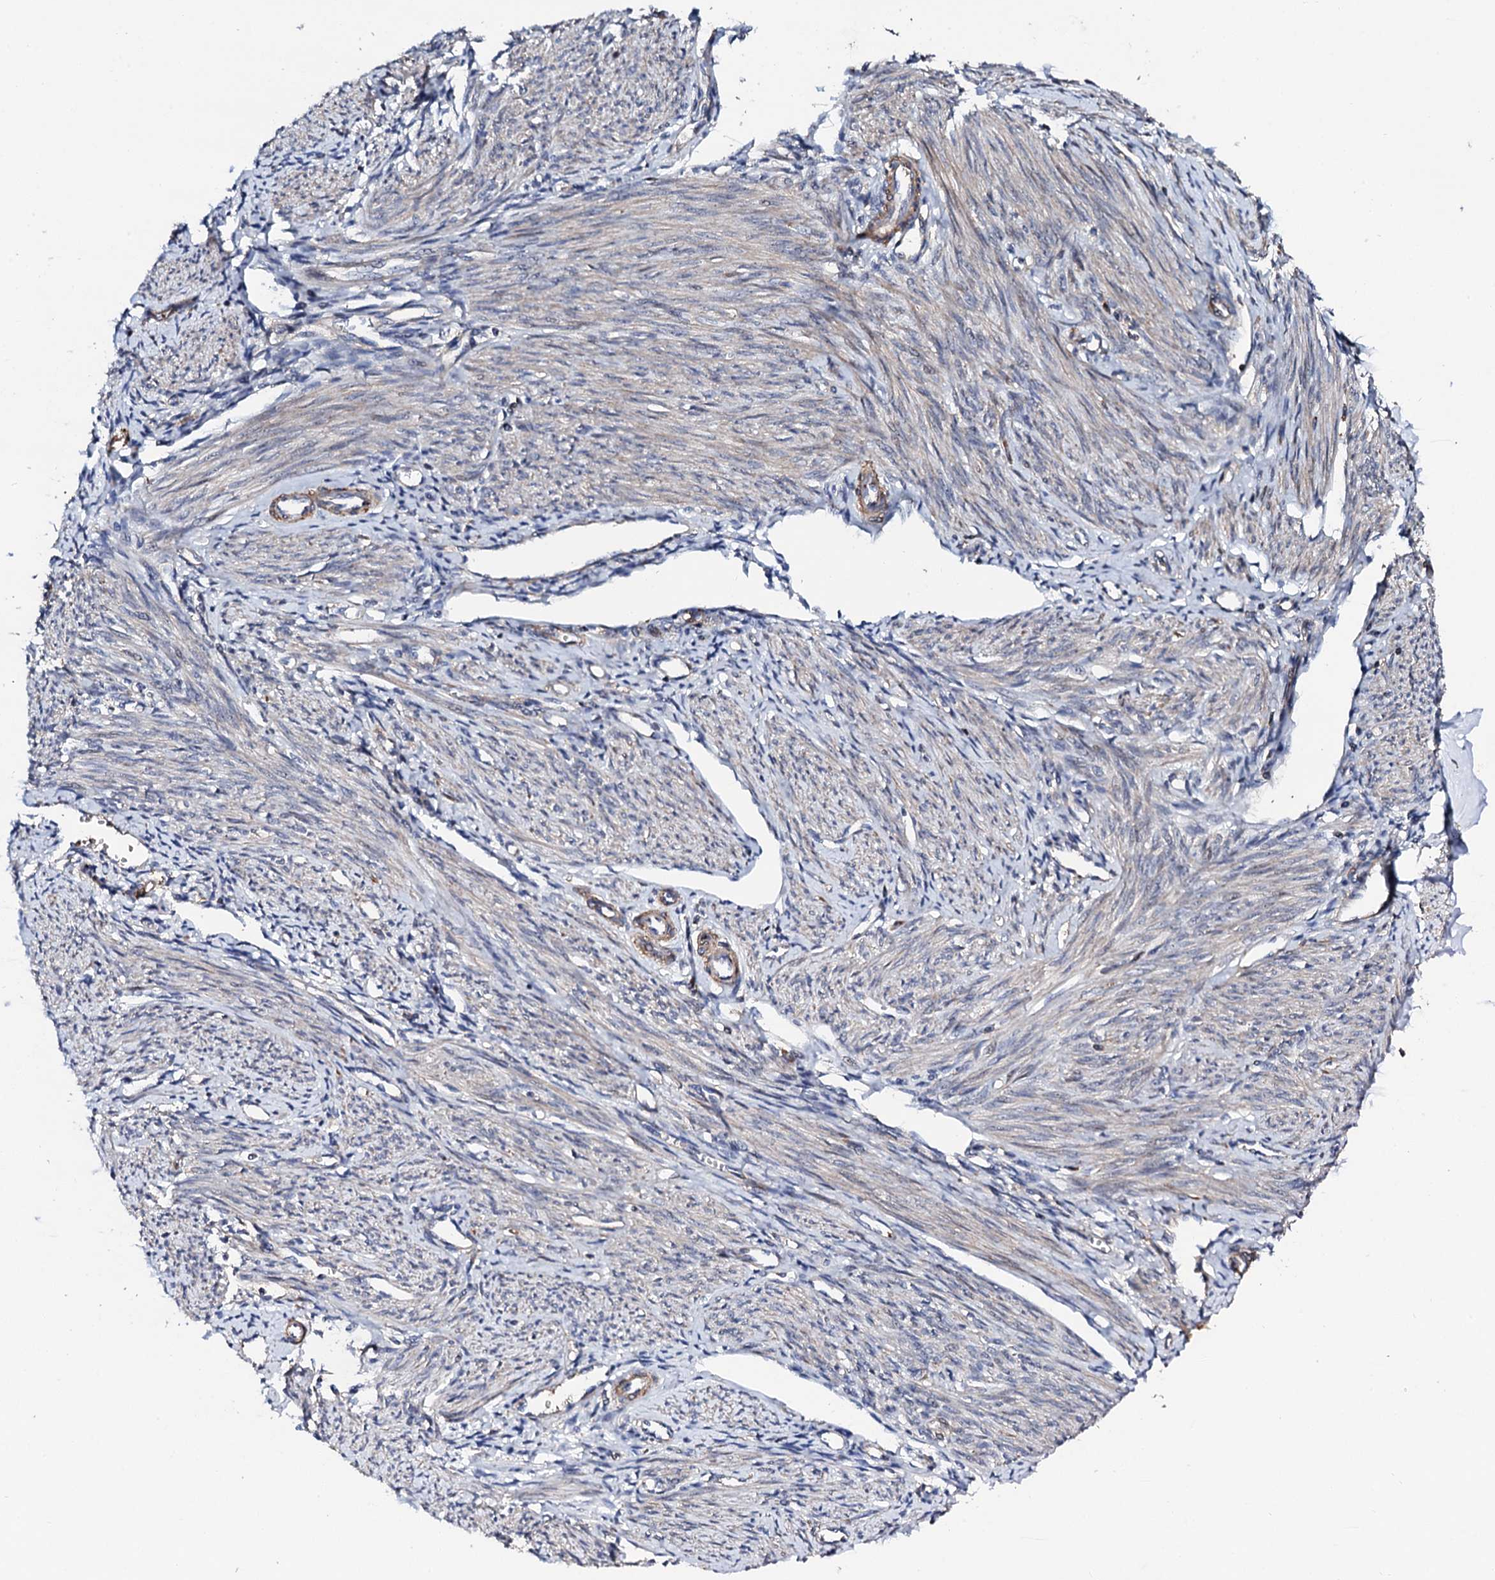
{"staining": {"intensity": "weak", "quantity": "<25%", "location": "cytoplasmic/membranous"}, "tissue": "endometrium", "cell_type": "Cells in endometrial stroma", "image_type": "normal", "snomed": [{"axis": "morphology", "description": "Normal tissue, NOS"}, {"axis": "topography", "description": "Uterus"}, {"axis": "topography", "description": "Endometrium"}], "caption": "Immunohistochemical staining of unremarkable endometrium reveals no significant positivity in cells in endometrial stroma. Nuclei are stained in blue.", "gene": "GTPBP4", "patient": {"sex": "female", "age": 48}}